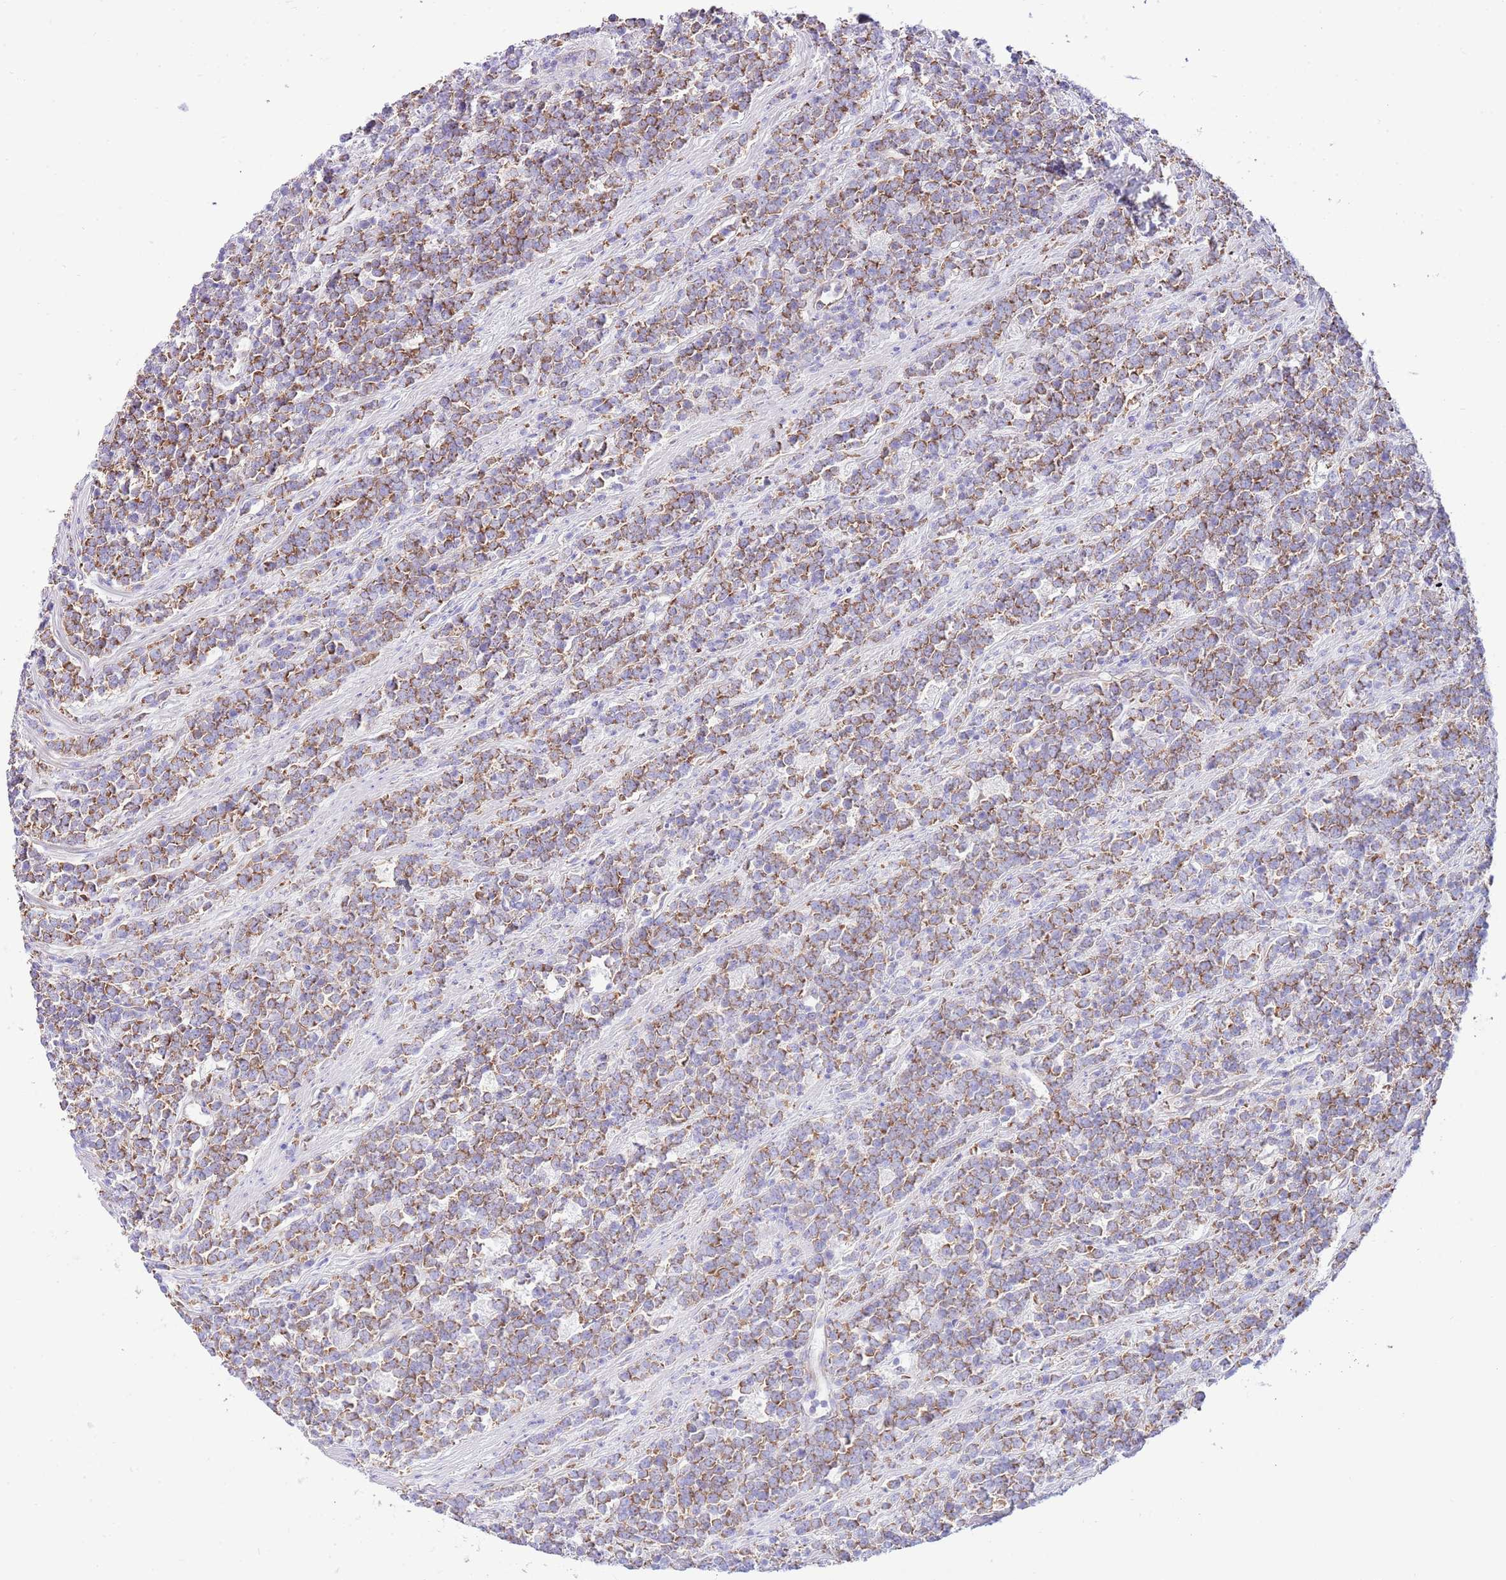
{"staining": {"intensity": "moderate", "quantity": ">75%", "location": "cytoplasmic/membranous"}, "tissue": "lymphoma", "cell_type": "Tumor cells", "image_type": "cancer", "snomed": [{"axis": "morphology", "description": "Malignant lymphoma, non-Hodgkin's type, High grade"}, {"axis": "topography", "description": "Small intestine"}, {"axis": "topography", "description": "Colon"}], "caption": "A brown stain labels moderate cytoplasmic/membranous staining of a protein in malignant lymphoma, non-Hodgkin's type (high-grade) tumor cells.", "gene": "RPS10", "patient": {"sex": "male", "age": 8}}